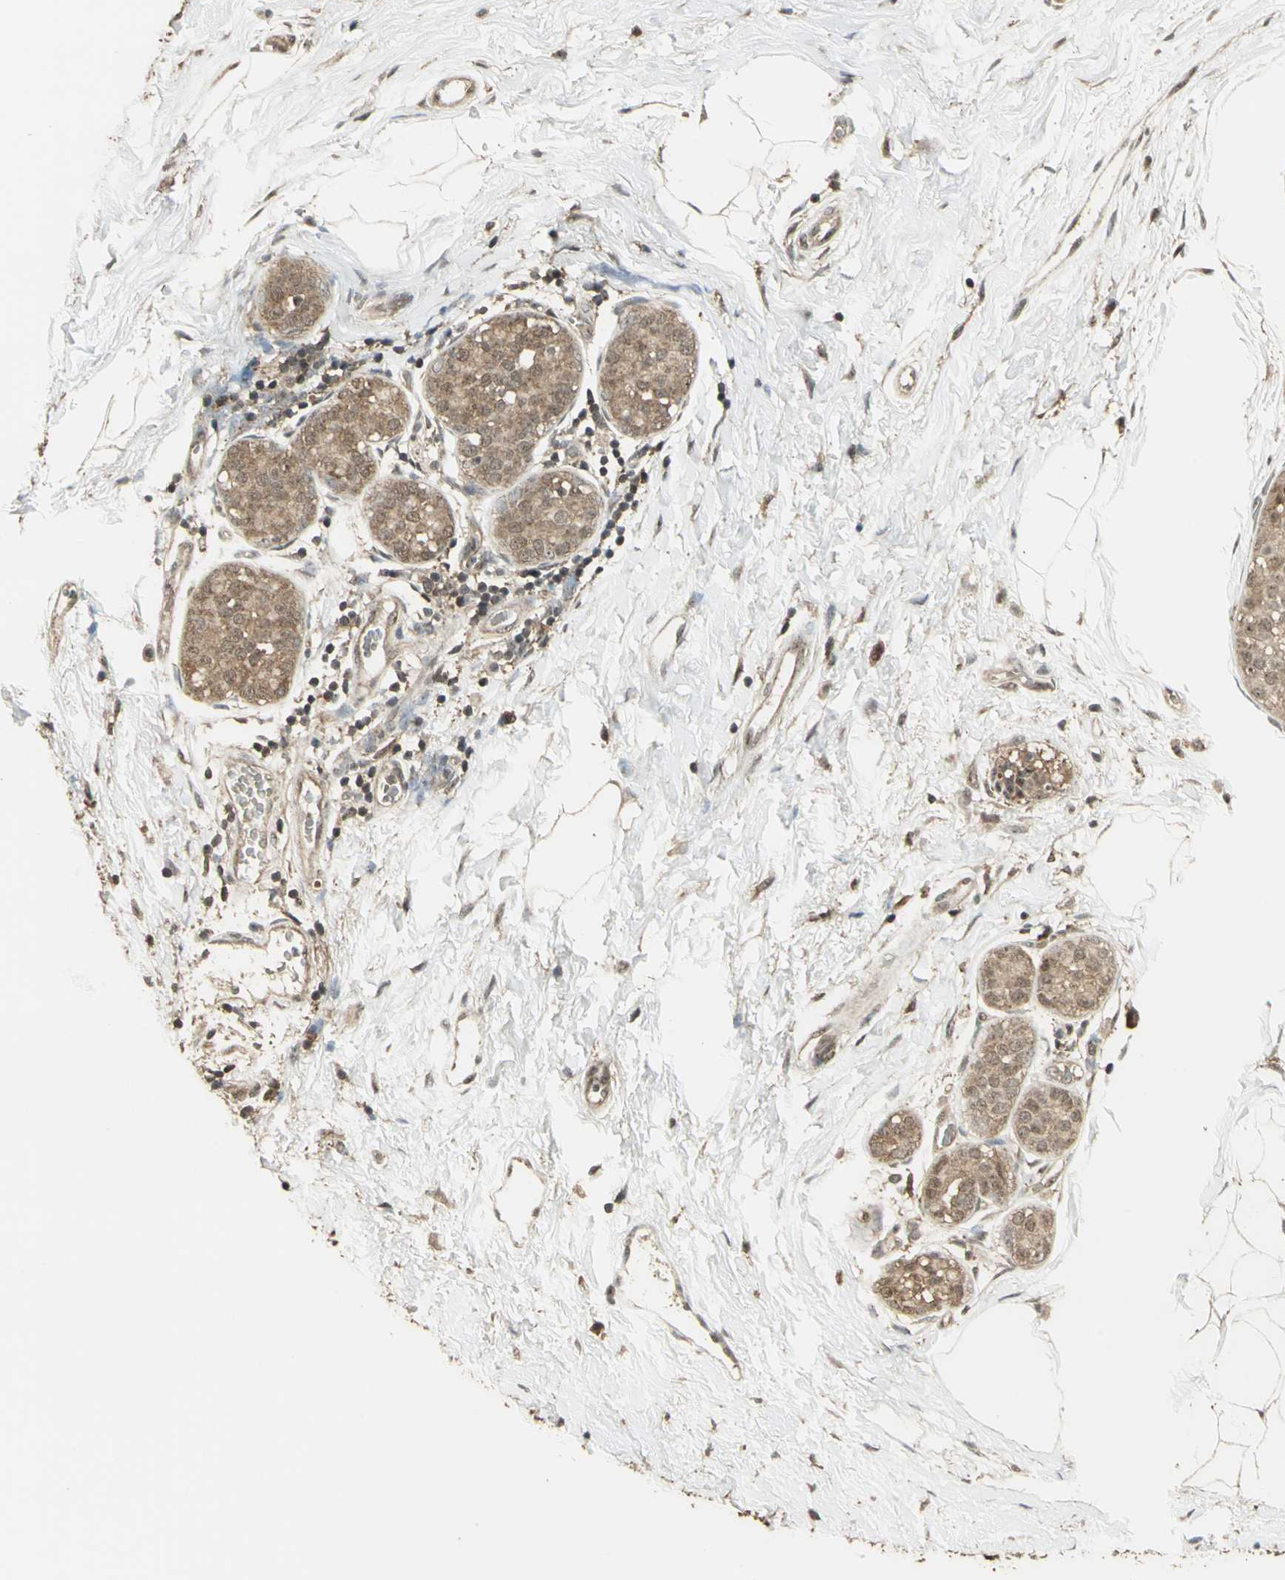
{"staining": {"intensity": "moderate", "quantity": ">75%", "location": "cytoplasmic/membranous"}, "tissue": "breast cancer", "cell_type": "Tumor cells", "image_type": "cancer", "snomed": [{"axis": "morphology", "description": "Duct carcinoma"}, {"axis": "topography", "description": "Breast"}], "caption": "A brown stain highlights moderate cytoplasmic/membranous staining of a protein in human breast cancer tumor cells.", "gene": "UCHL5", "patient": {"sex": "female", "age": 24}}